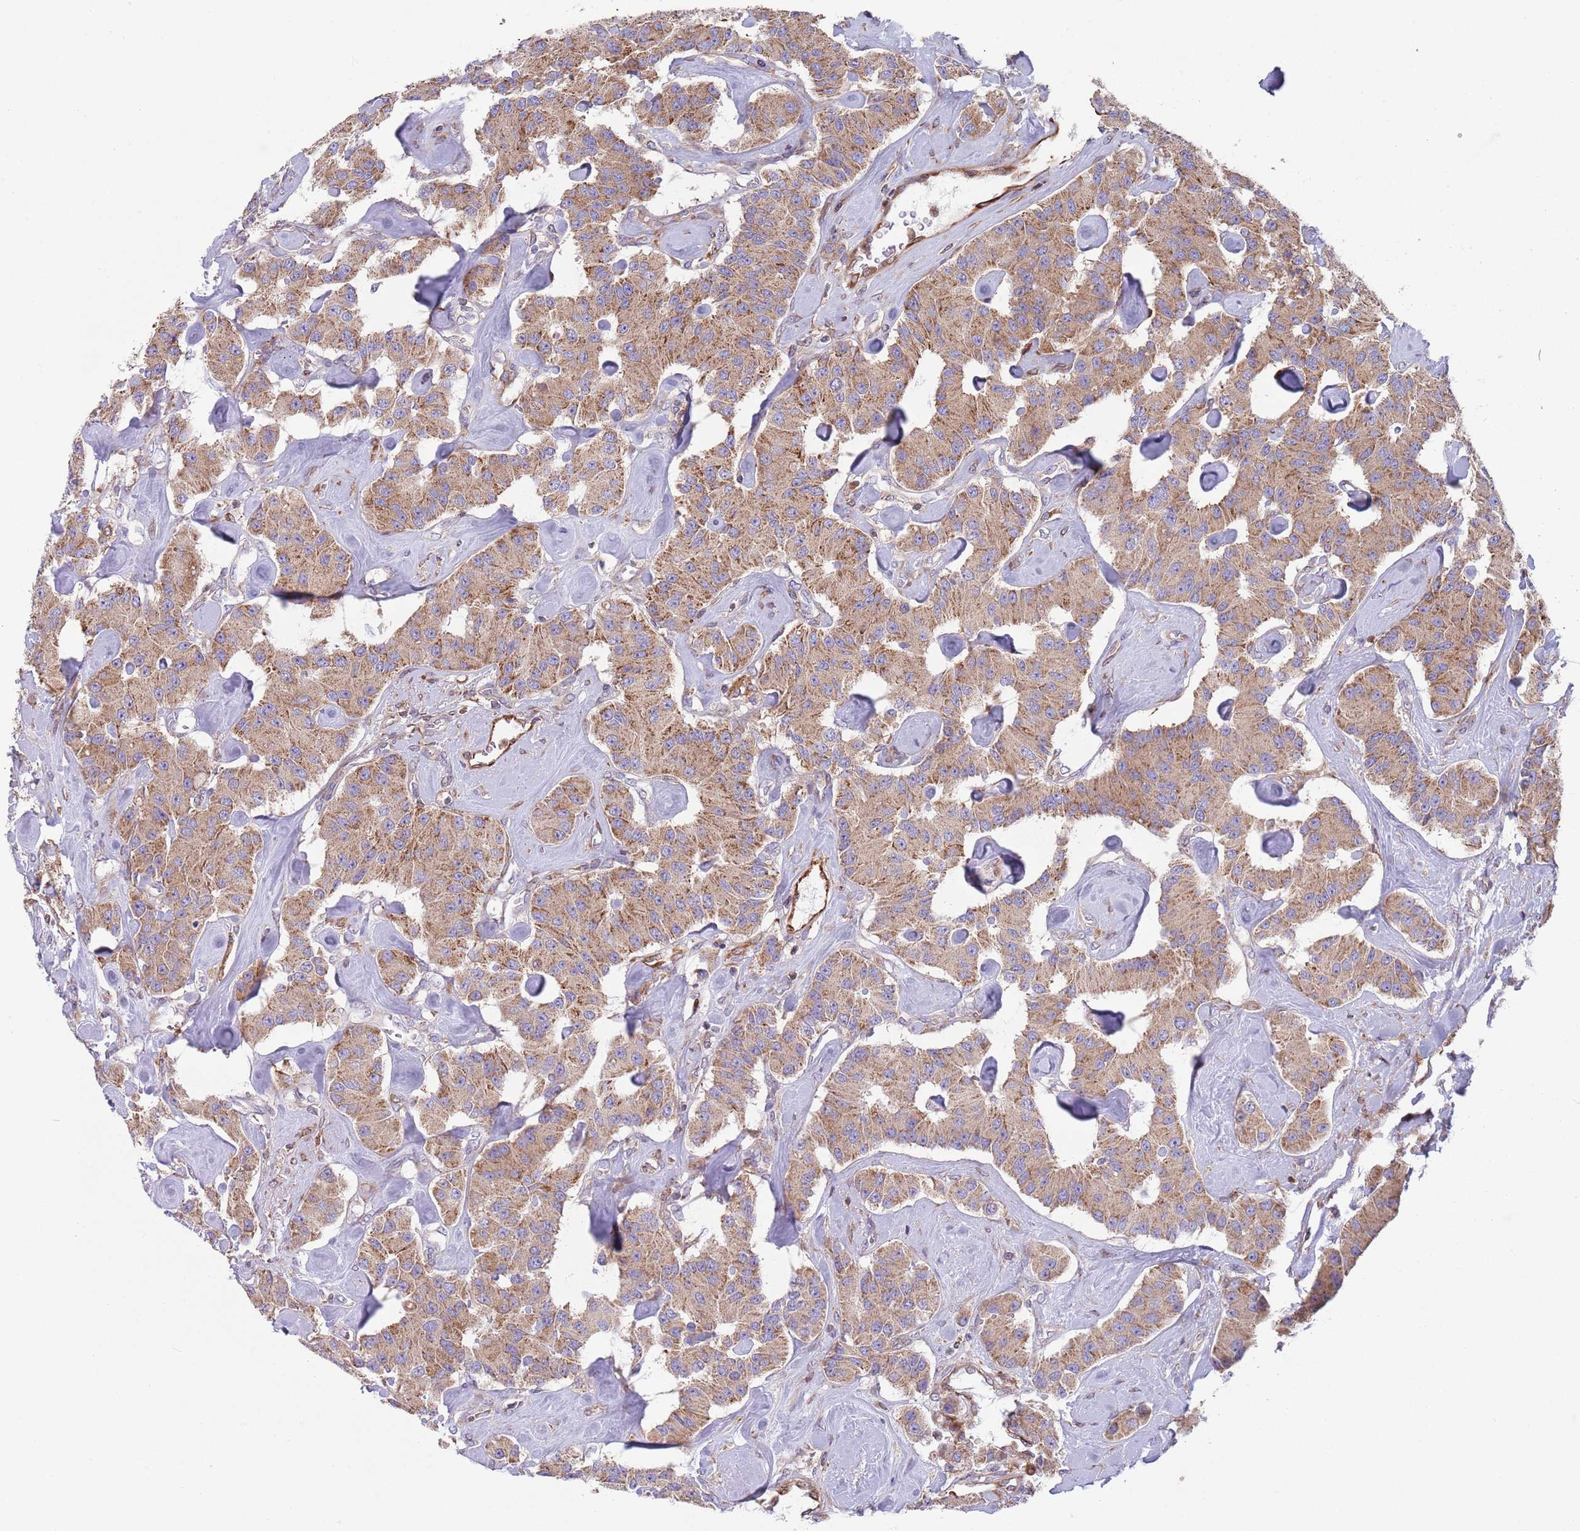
{"staining": {"intensity": "moderate", "quantity": ">75%", "location": "cytoplasmic/membranous"}, "tissue": "carcinoid", "cell_type": "Tumor cells", "image_type": "cancer", "snomed": [{"axis": "morphology", "description": "Carcinoid, malignant, NOS"}, {"axis": "topography", "description": "Pancreas"}], "caption": "Protein expression analysis of carcinoid demonstrates moderate cytoplasmic/membranous positivity in approximately >75% of tumor cells.", "gene": "ZMYM5", "patient": {"sex": "male", "age": 41}}